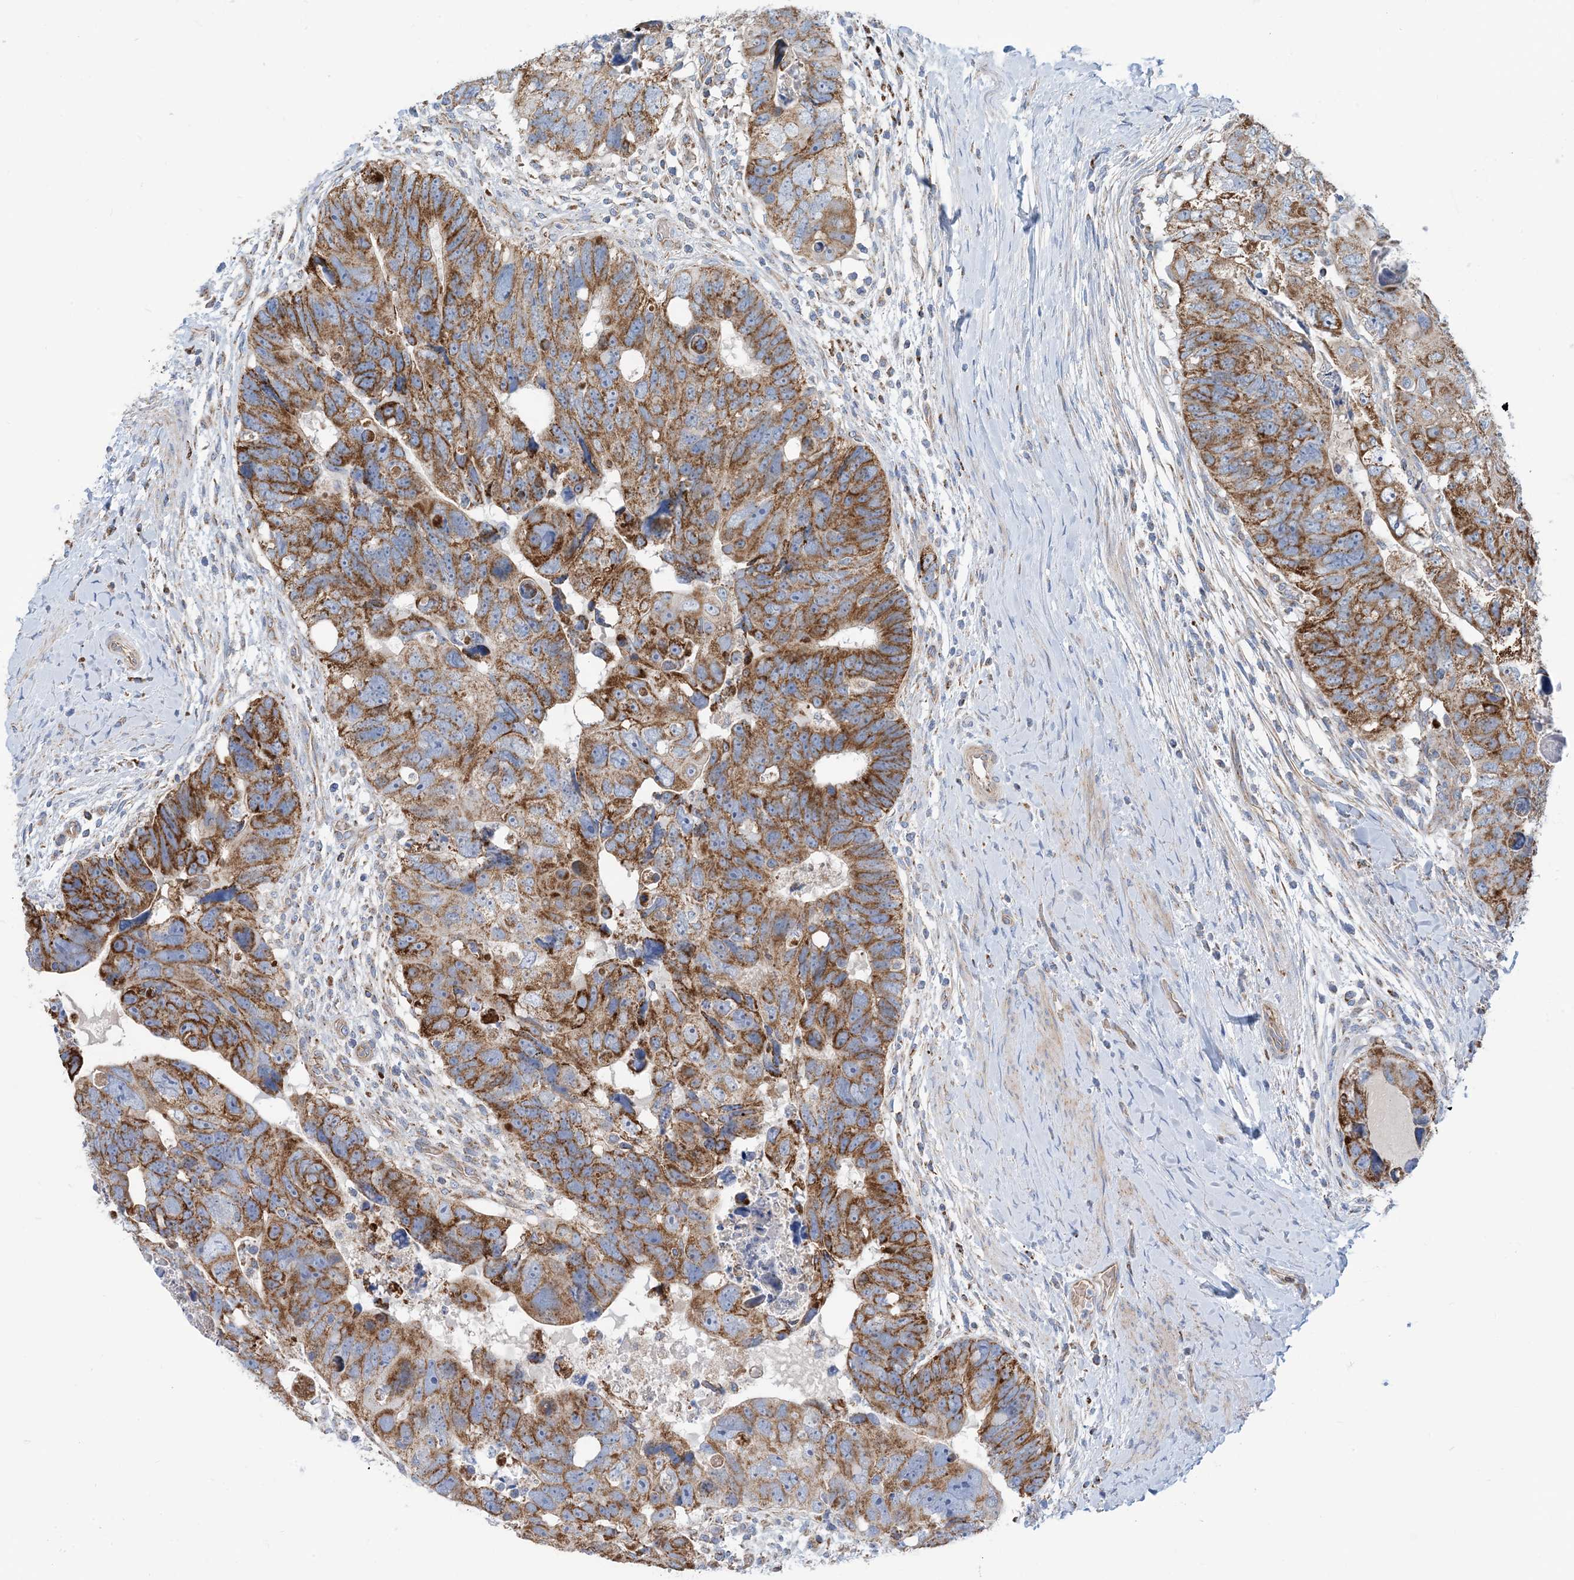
{"staining": {"intensity": "strong", "quantity": ">75%", "location": "cytoplasmic/membranous"}, "tissue": "colorectal cancer", "cell_type": "Tumor cells", "image_type": "cancer", "snomed": [{"axis": "morphology", "description": "Adenocarcinoma, NOS"}, {"axis": "topography", "description": "Rectum"}], "caption": "A high-resolution image shows immunohistochemistry (IHC) staining of adenocarcinoma (colorectal), which exhibits strong cytoplasmic/membranous expression in about >75% of tumor cells. The protein is stained brown, and the nuclei are stained in blue (DAB IHC with brightfield microscopy, high magnification).", "gene": "PHOSPHO2", "patient": {"sex": "male", "age": 59}}